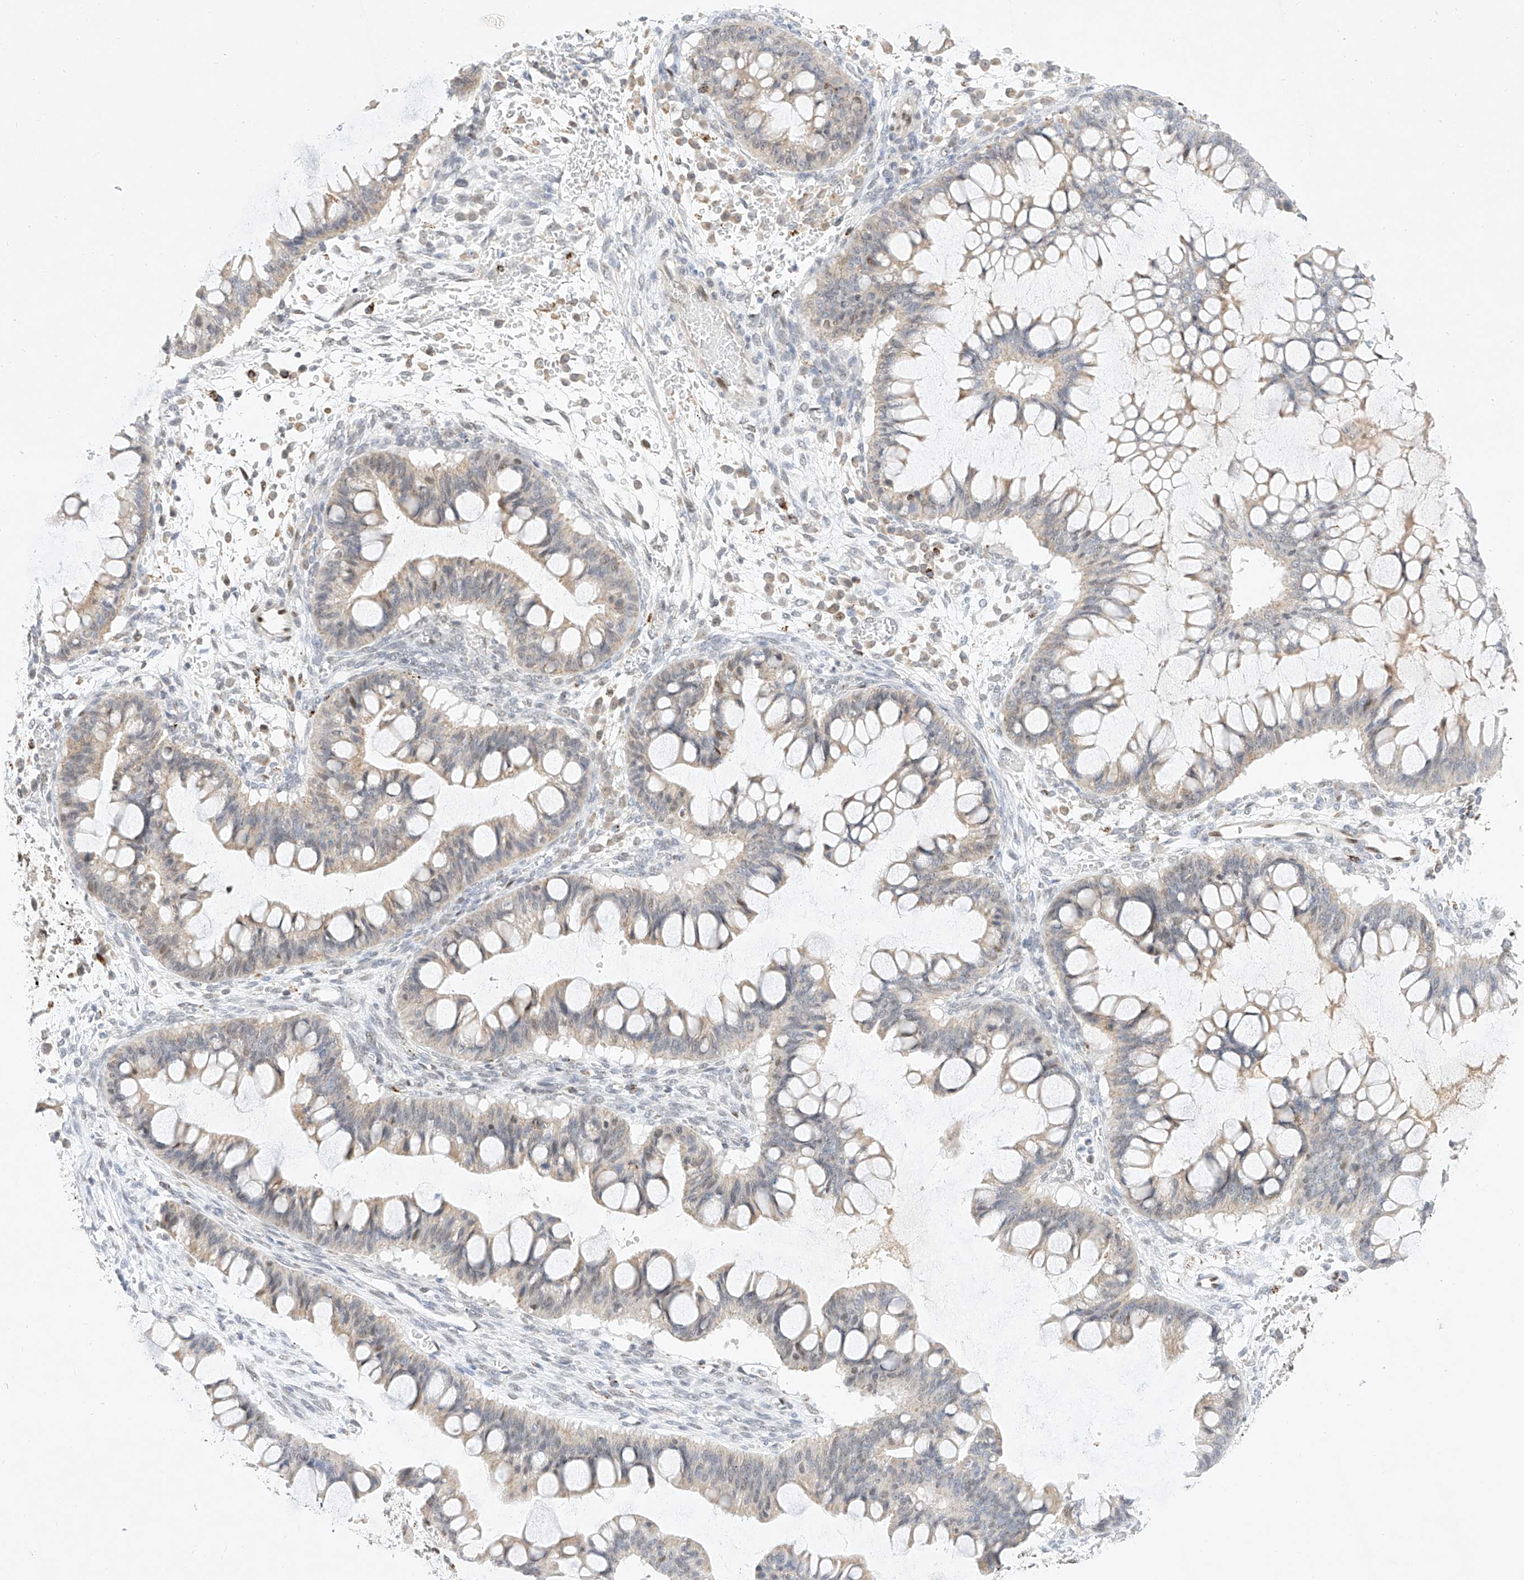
{"staining": {"intensity": "negative", "quantity": "none", "location": "none"}, "tissue": "ovarian cancer", "cell_type": "Tumor cells", "image_type": "cancer", "snomed": [{"axis": "morphology", "description": "Cystadenocarcinoma, mucinous, NOS"}, {"axis": "topography", "description": "Ovary"}], "caption": "High magnification brightfield microscopy of ovarian cancer (mucinous cystadenocarcinoma) stained with DAB (3,3'-diaminobenzidine) (brown) and counterstained with hematoxylin (blue): tumor cells show no significant staining.", "gene": "NRF1", "patient": {"sex": "female", "age": 73}}